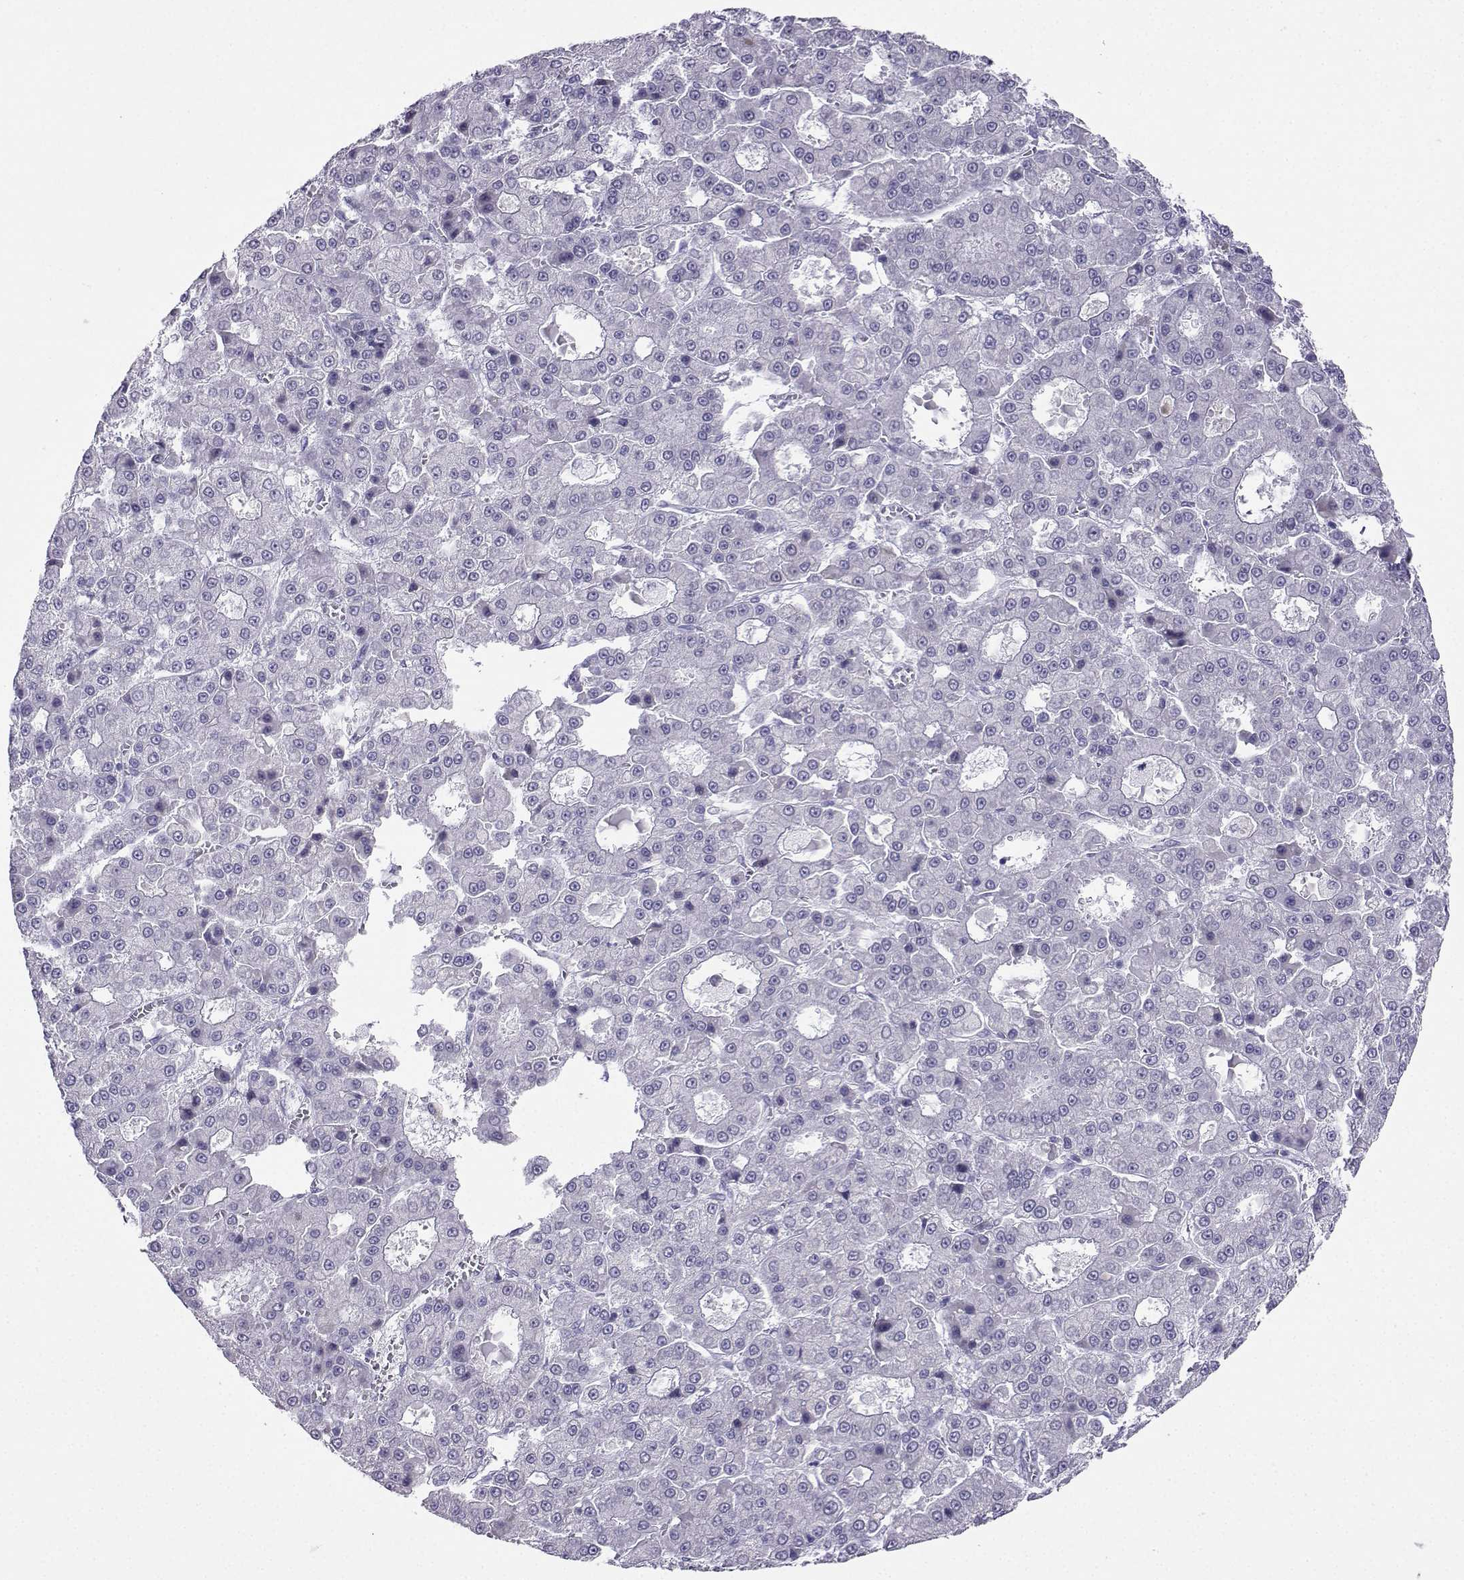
{"staining": {"intensity": "negative", "quantity": "none", "location": "none"}, "tissue": "liver cancer", "cell_type": "Tumor cells", "image_type": "cancer", "snomed": [{"axis": "morphology", "description": "Carcinoma, Hepatocellular, NOS"}, {"axis": "topography", "description": "Liver"}], "caption": "A high-resolution image shows immunohistochemistry (IHC) staining of liver hepatocellular carcinoma, which reveals no significant staining in tumor cells.", "gene": "KIF17", "patient": {"sex": "male", "age": 70}}